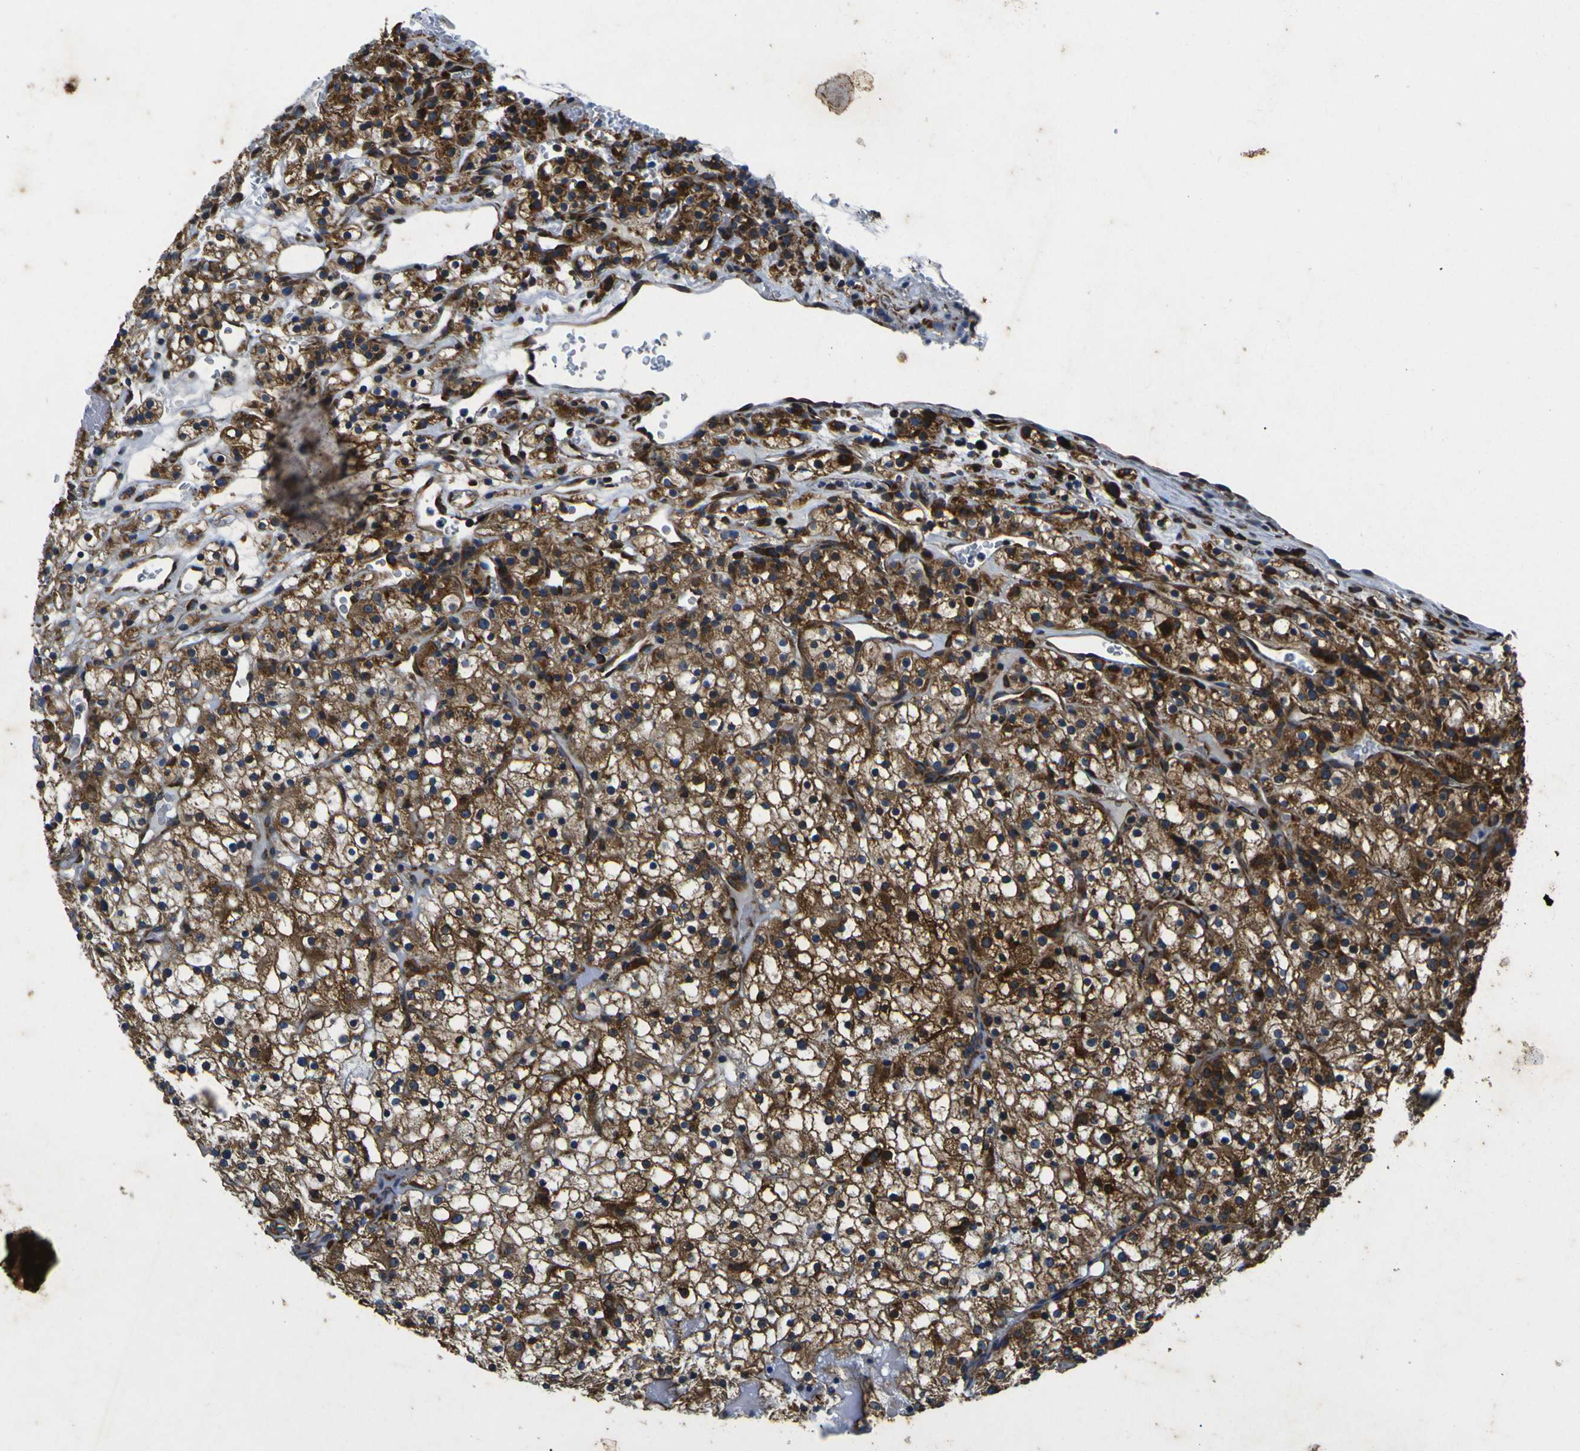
{"staining": {"intensity": "strong", "quantity": ">75%", "location": "cytoplasmic/membranous"}, "tissue": "renal cancer", "cell_type": "Tumor cells", "image_type": "cancer", "snomed": [{"axis": "morphology", "description": "Normal tissue, NOS"}, {"axis": "morphology", "description": "Adenocarcinoma, NOS"}, {"axis": "topography", "description": "Kidney"}], "caption": "A photomicrograph of human renal adenocarcinoma stained for a protein shows strong cytoplasmic/membranous brown staining in tumor cells.", "gene": "RPSA", "patient": {"sex": "female", "age": 72}}